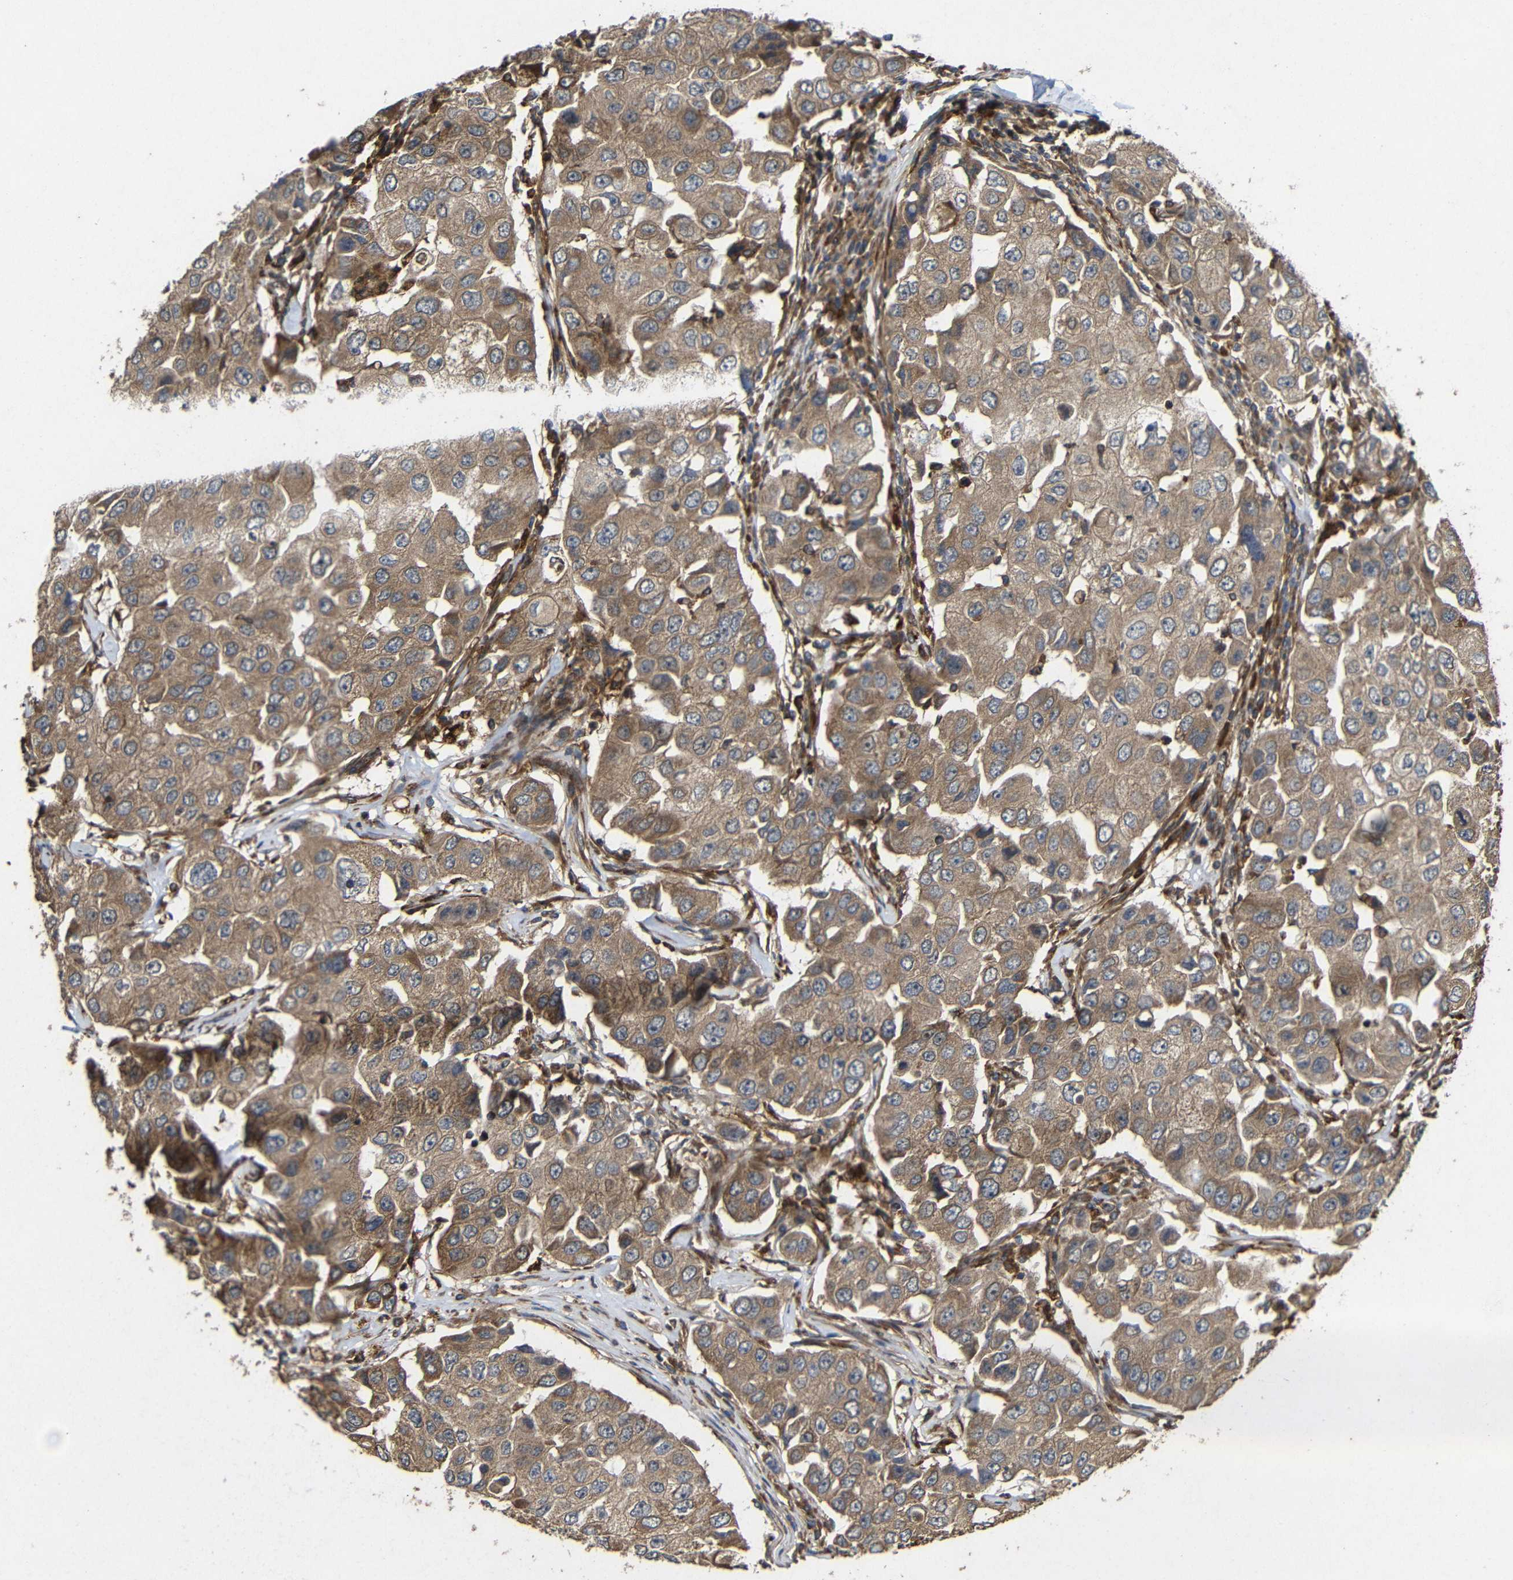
{"staining": {"intensity": "moderate", "quantity": ">75%", "location": "cytoplasmic/membranous"}, "tissue": "breast cancer", "cell_type": "Tumor cells", "image_type": "cancer", "snomed": [{"axis": "morphology", "description": "Duct carcinoma"}, {"axis": "topography", "description": "Breast"}], "caption": "DAB immunohistochemical staining of breast cancer (invasive ductal carcinoma) reveals moderate cytoplasmic/membranous protein staining in approximately >75% of tumor cells.", "gene": "EIF2S1", "patient": {"sex": "female", "age": 27}}